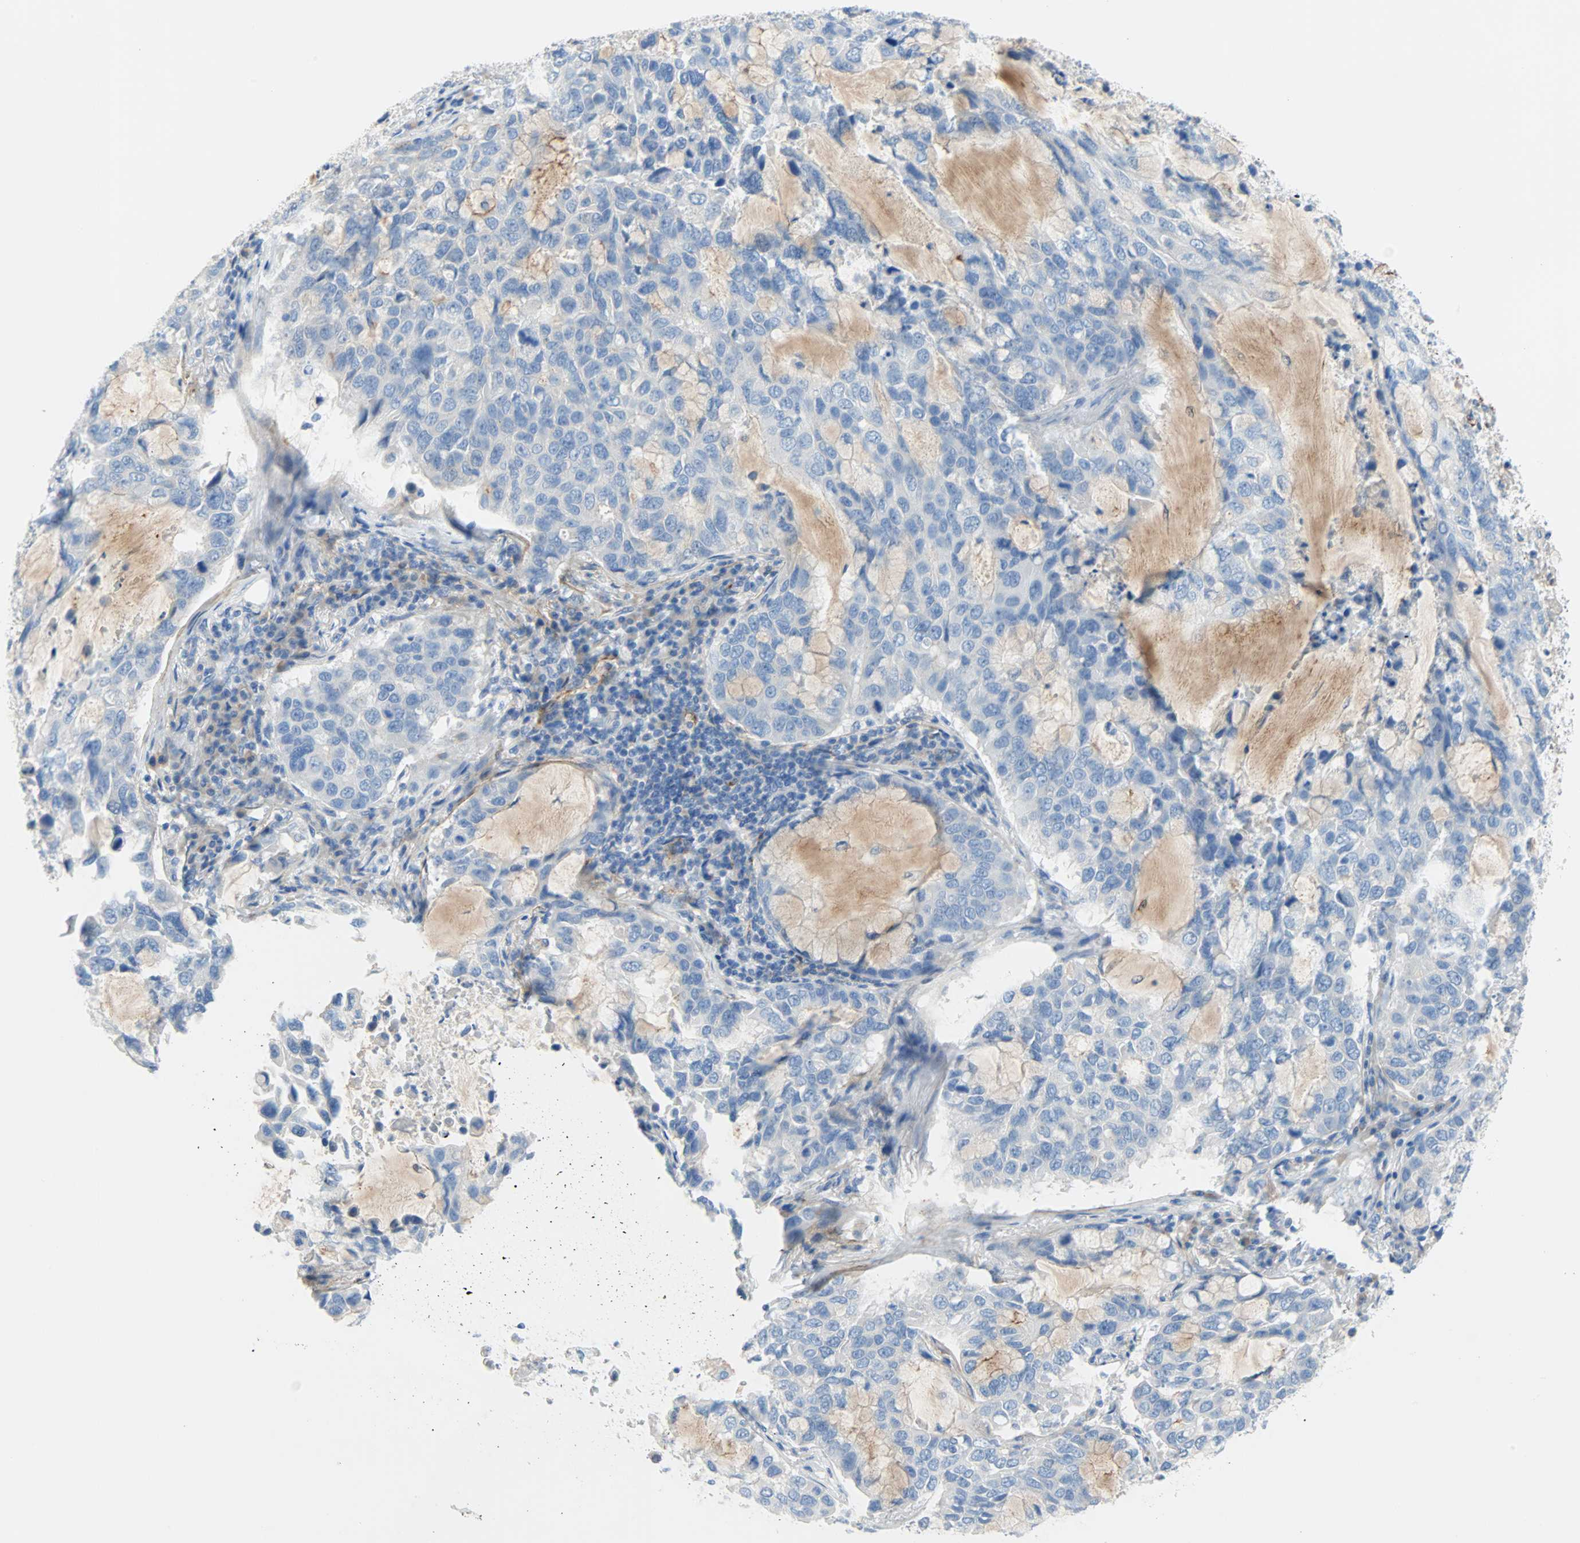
{"staining": {"intensity": "negative", "quantity": "none", "location": "none"}, "tissue": "lung cancer", "cell_type": "Tumor cells", "image_type": "cancer", "snomed": [{"axis": "morphology", "description": "Adenocarcinoma, NOS"}, {"axis": "topography", "description": "Lung"}], "caption": "High power microscopy histopathology image of an immunohistochemistry (IHC) image of adenocarcinoma (lung), revealing no significant expression in tumor cells. (DAB immunohistochemistry with hematoxylin counter stain).", "gene": "PDPN", "patient": {"sex": "male", "age": 64}}